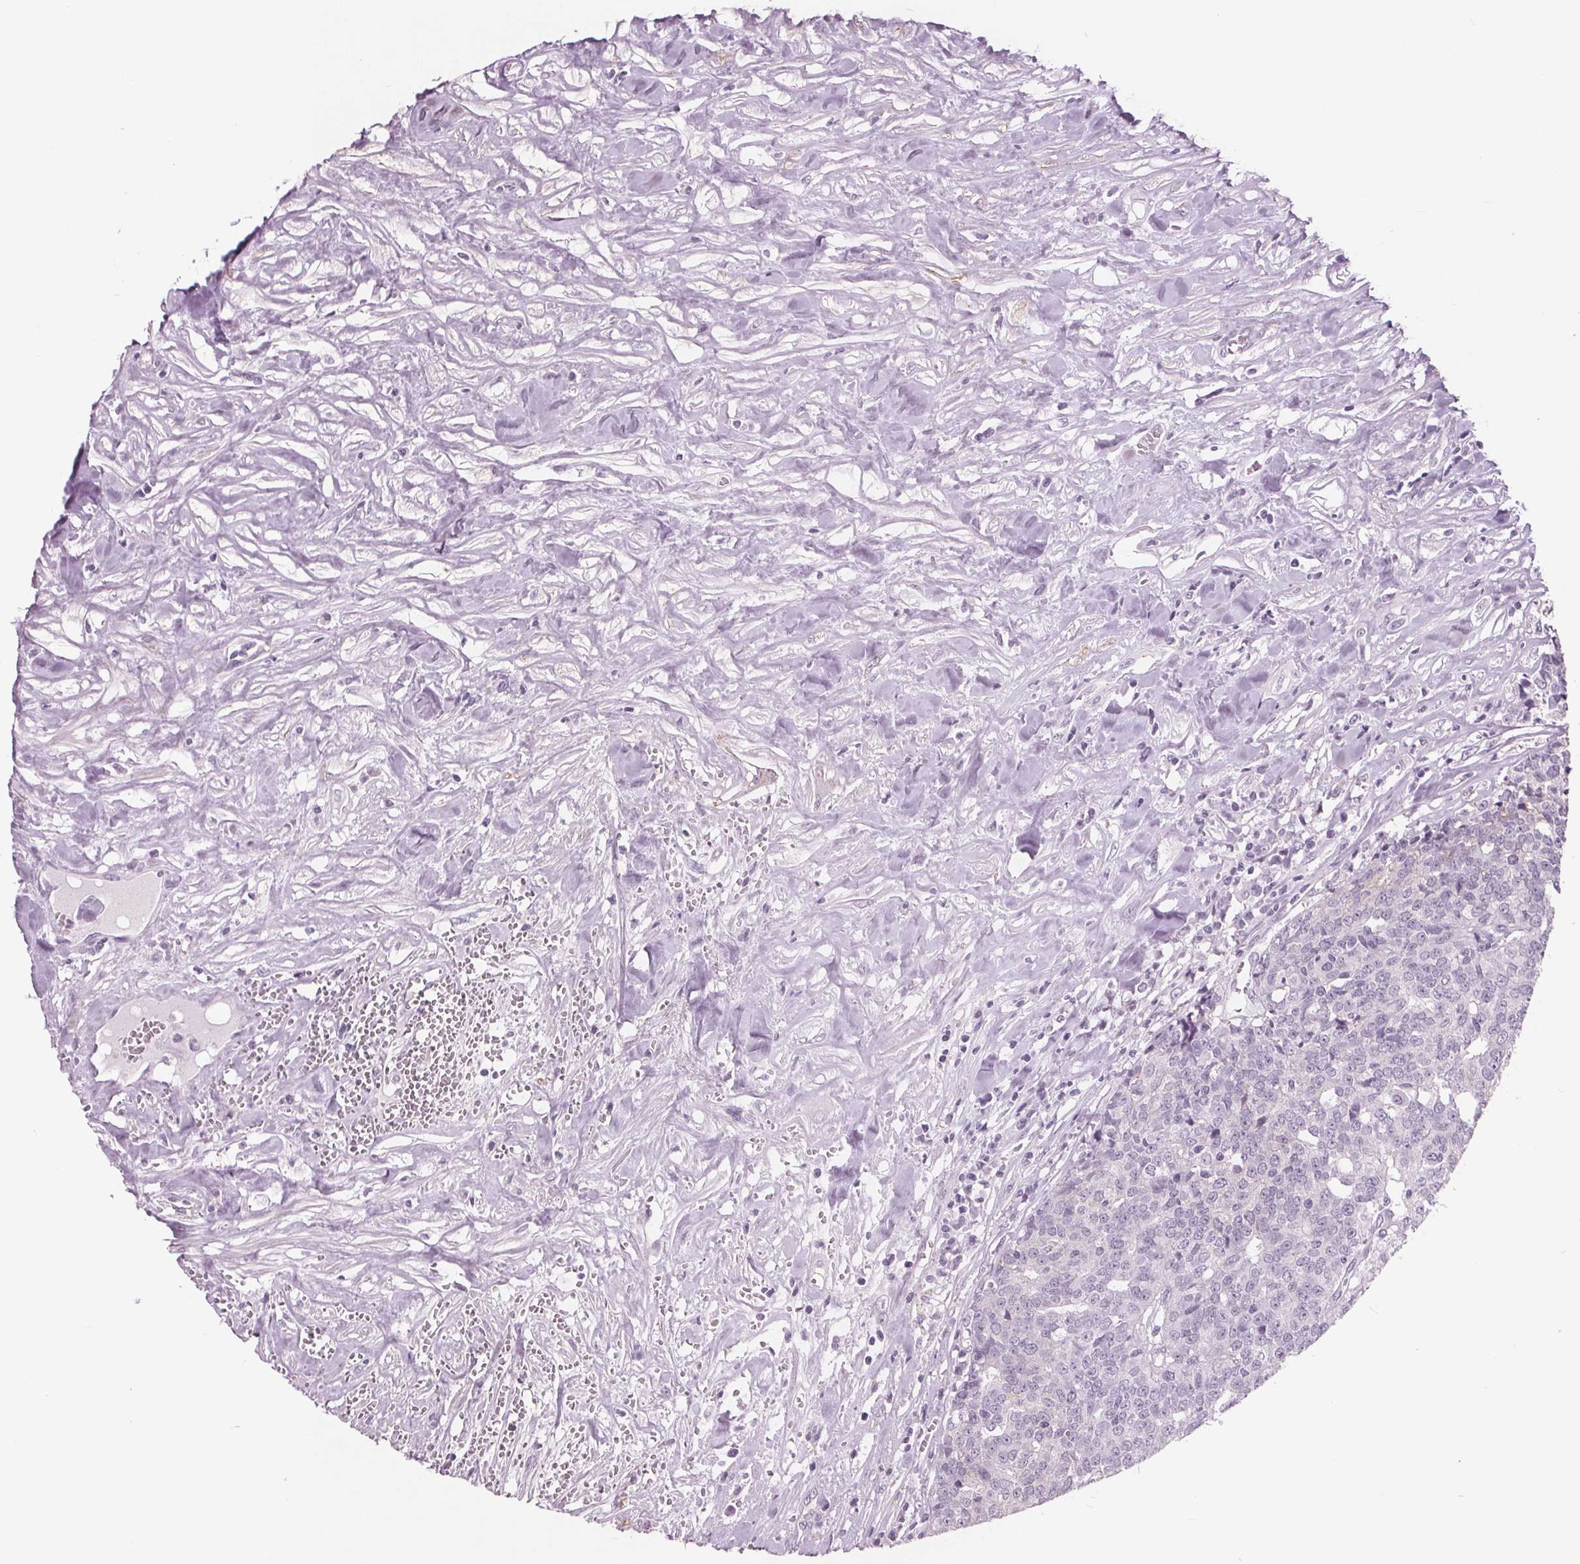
{"staining": {"intensity": "negative", "quantity": "none", "location": "none"}, "tissue": "prostate cancer", "cell_type": "Tumor cells", "image_type": "cancer", "snomed": [{"axis": "morphology", "description": "Adenocarcinoma, High grade"}, {"axis": "topography", "description": "Prostate and seminal vesicle, NOS"}], "caption": "This is an IHC photomicrograph of prostate cancer (high-grade adenocarcinoma). There is no staining in tumor cells.", "gene": "PTPN14", "patient": {"sex": "male", "age": 60}}